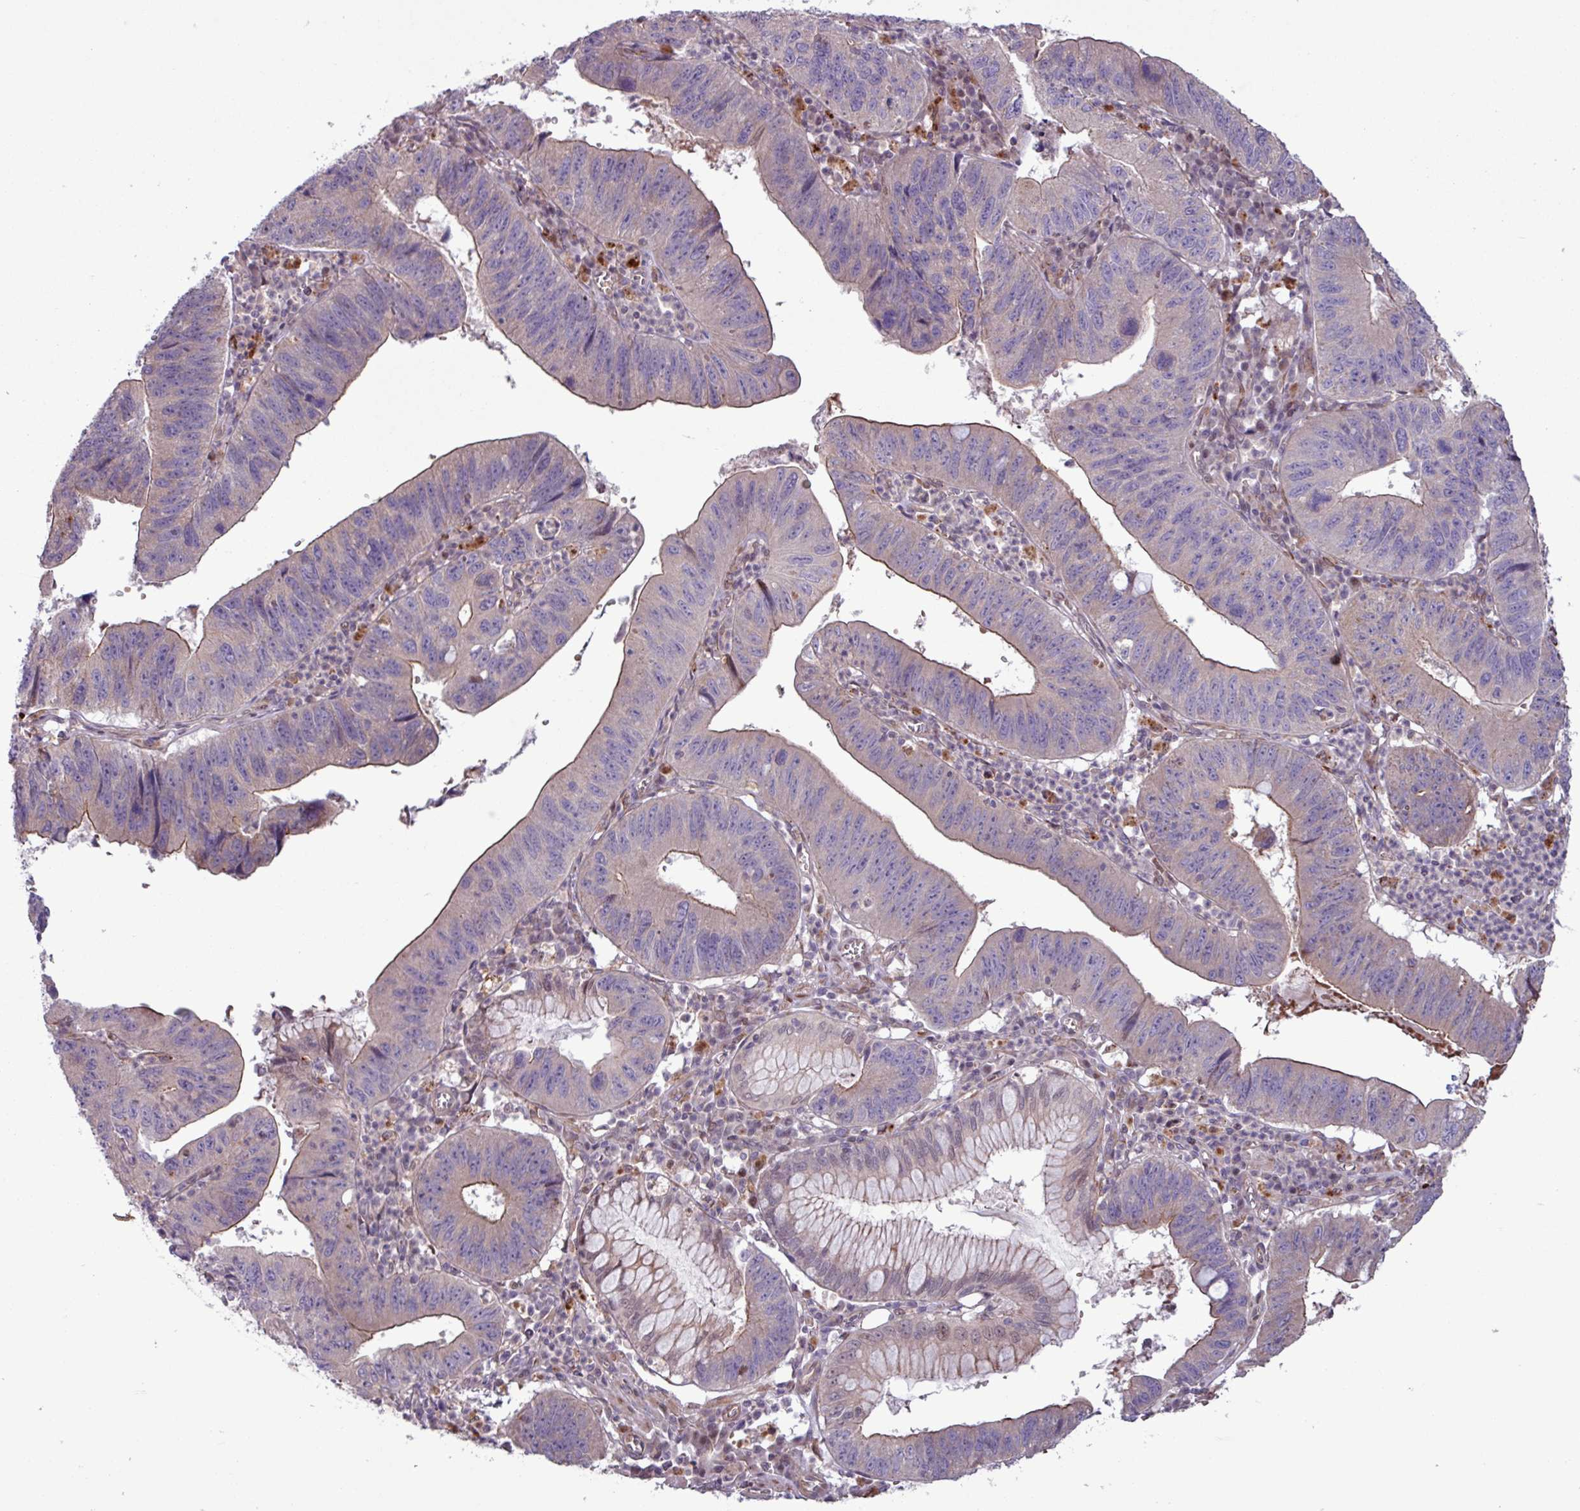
{"staining": {"intensity": "weak", "quantity": "25%-75%", "location": "cytoplasmic/membranous"}, "tissue": "stomach cancer", "cell_type": "Tumor cells", "image_type": "cancer", "snomed": [{"axis": "morphology", "description": "Adenocarcinoma, NOS"}, {"axis": "topography", "description": "Stomach"}], "caption": "Human stomach adenocarcinoma stained with a brown dye exhibits weak cytoplasmic/membranous positive staining in about 25%-75% of tumor cells.", "gene": "PDPR", "patient": {"sex": "male", "age": 59}}